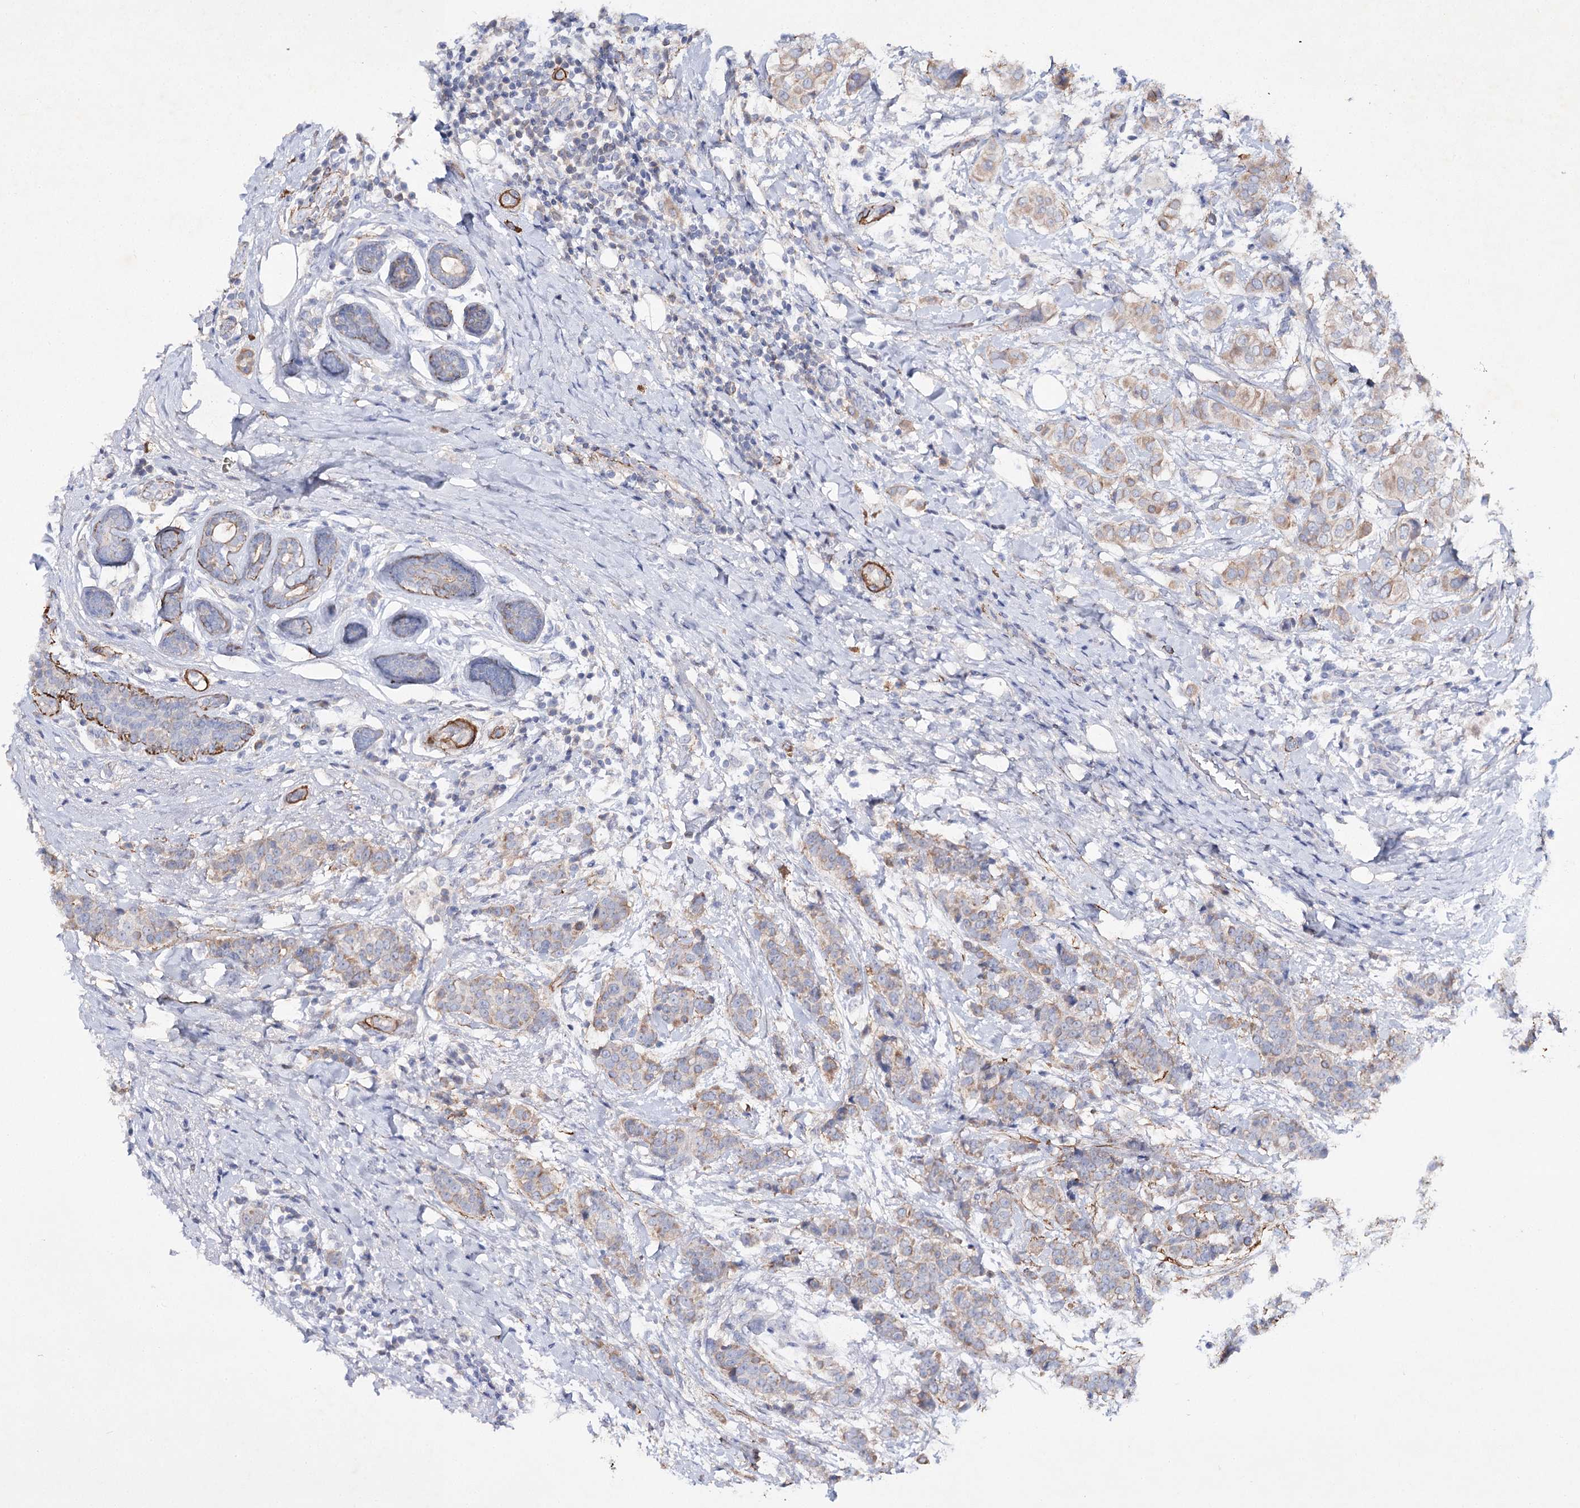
{"staining": {"intensity": "weak", "quantity": "25%-75%", "location": "cytoplasmic/membranous"}, "tissue": "breast cancer", "cell_type": "Tumor cells", "image_type": "cancer", "snomed": [{"axis": "morphology", "description": "Lobular carcinoma"}, {"axis": "topography", "description": "Breast"}], "caption": "A micrograph of lobular carcinoma (breast) stained for a protein exhibits weak cytoplasmic/membranous brown staining in tumor cells.", "gene": "RTN2", "patient": {"sex": "female", "age": 51}}